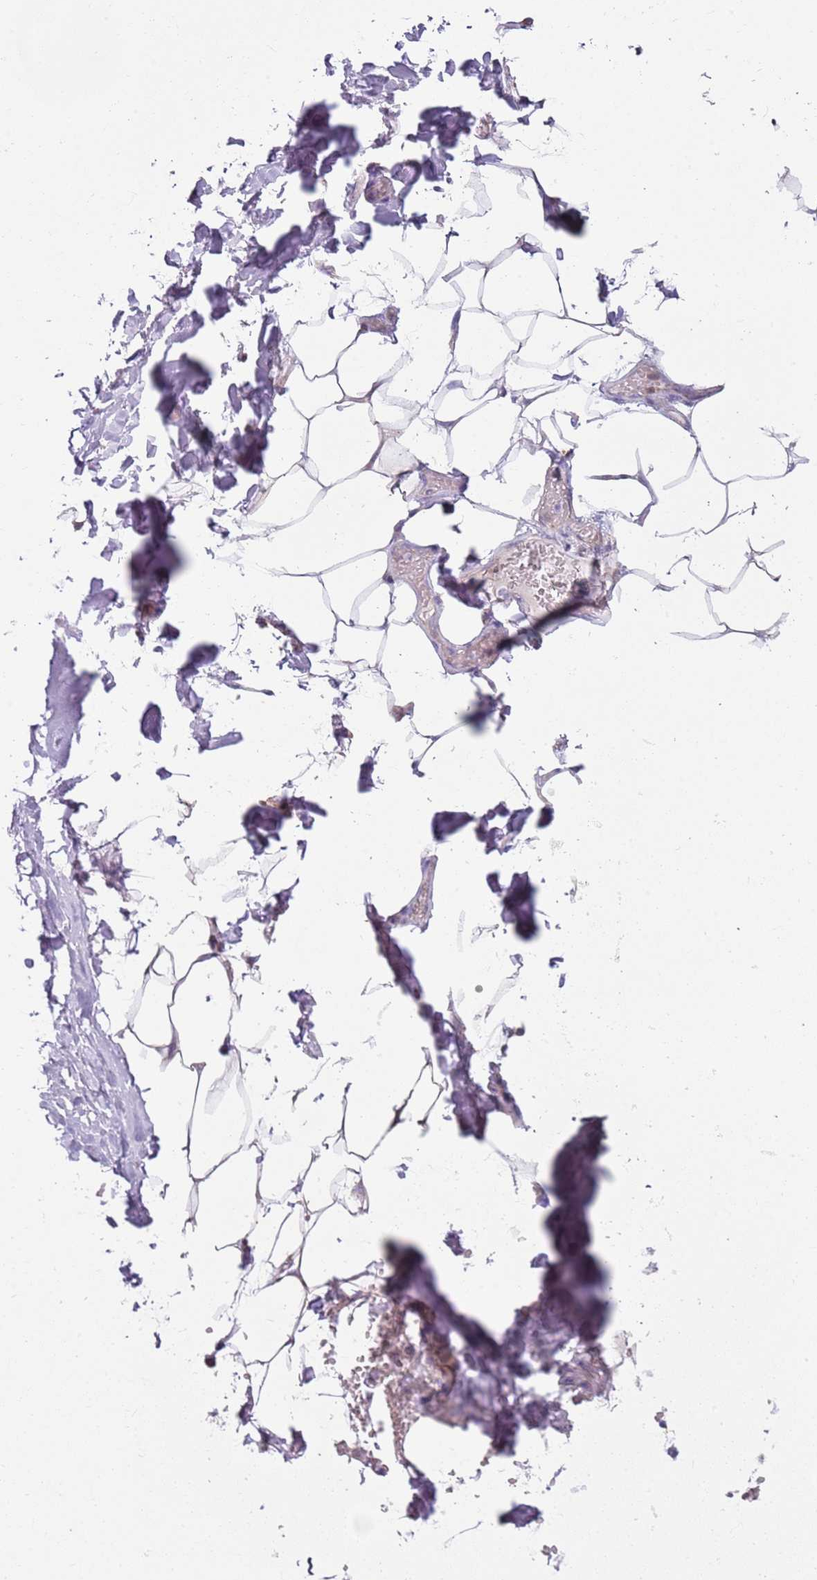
{"staining": {"intensity": "negative", "quantity": "none", "location": "none"}, "tissue": "adipose tissue", "cell_type": "Adipocytes", "image_type": "normal", "snomed": [{"axis": "morphology", "description": "Normal tissue, NOS"}, {"axis": "topography", "description": "Lymph node"}, {"axis": "topography", "description": "Cartilage tissue"}, {"axis": "topography", "description": "Bronchus"}], "caption": "Immunohistochemistry (IHC) histopathology image of unremarkable adipose tissue stained for a protein (brown), which shows no staining in adipocytes.", "gene": "GNAI1", "patient": {"sex": "male", "age": 63}}